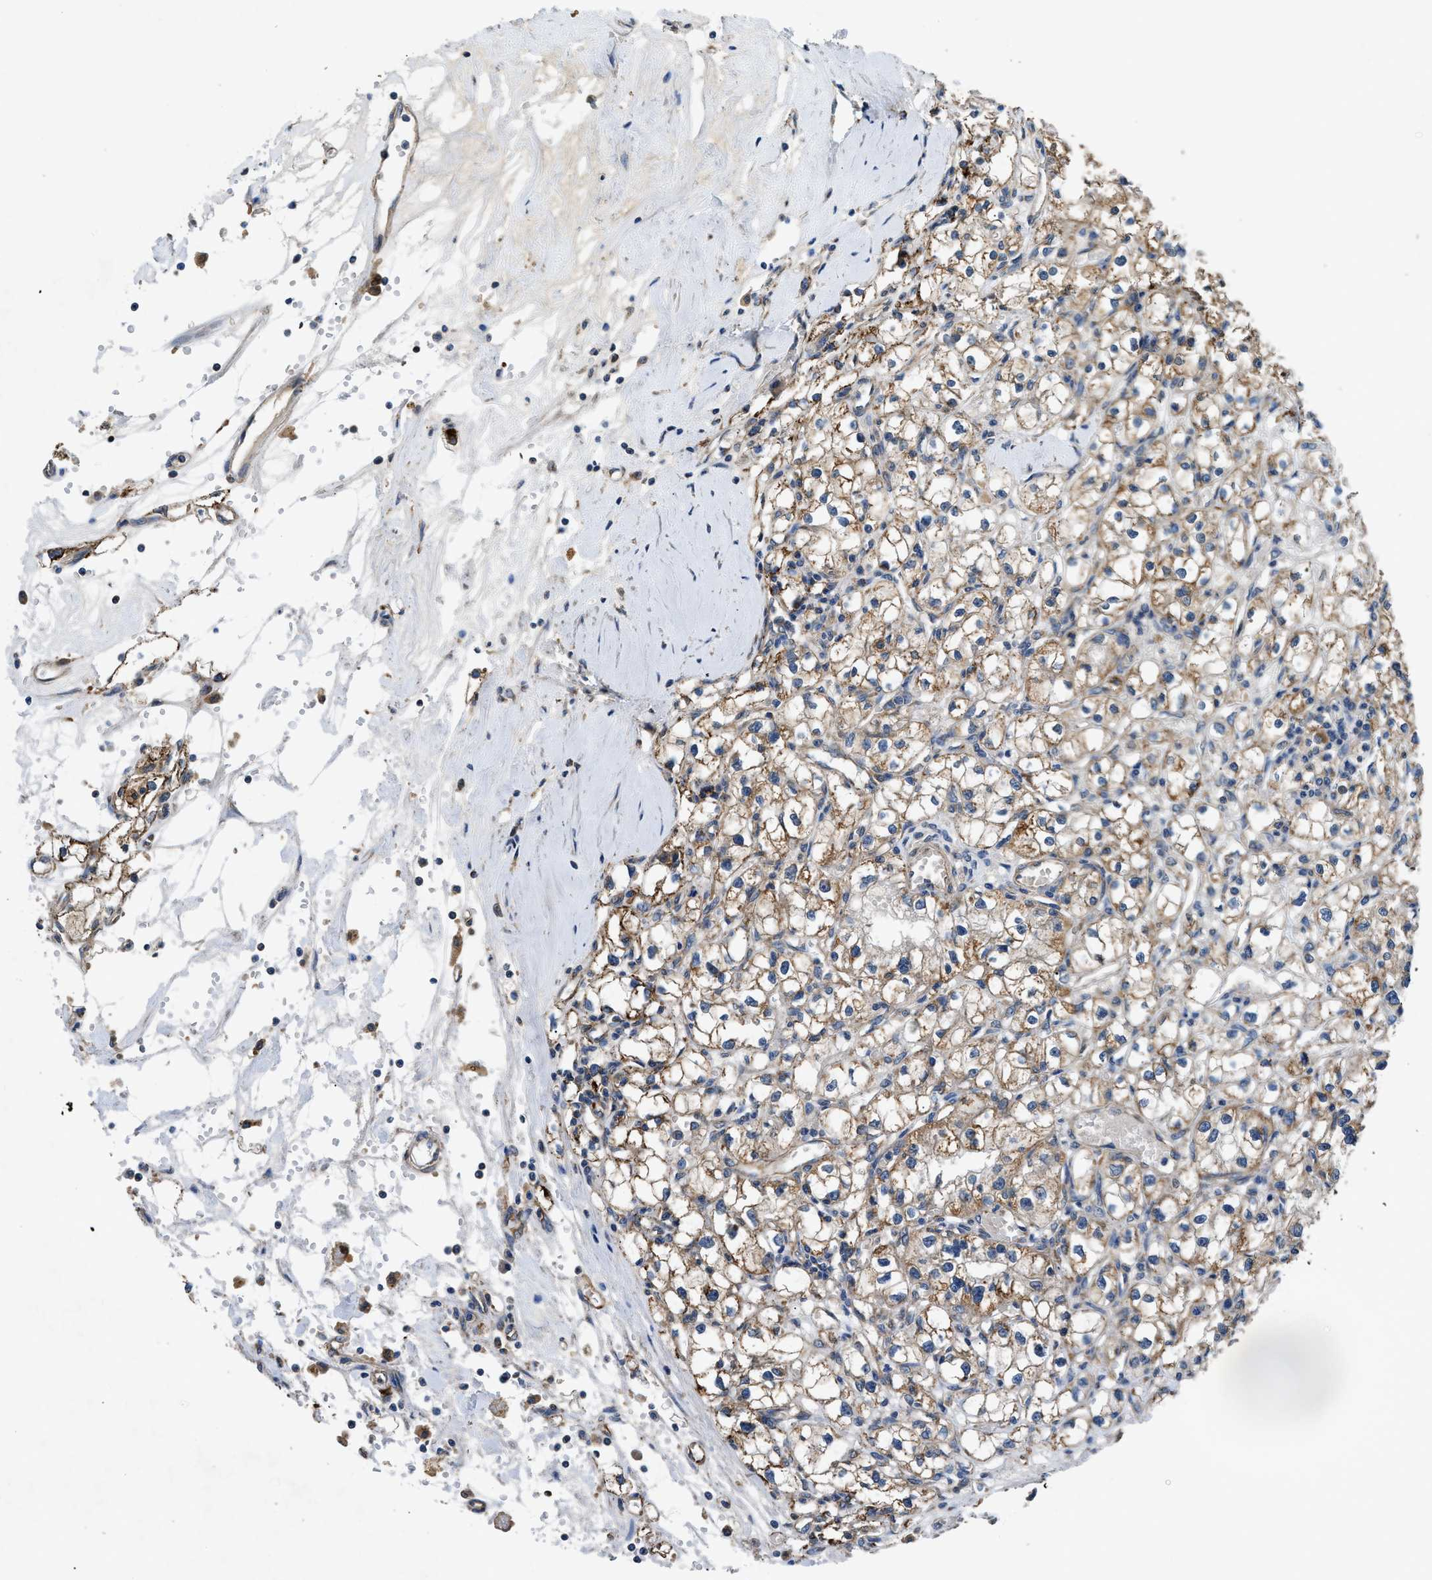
{"staining": {"intensity": "moderate", "quantity": ">75%", "location": "cytoplasmic/membranous"}, "tissue": "renal cancer", "cell_type": "Tumor cells", "image_type": "cancer", "snomed": [{"axis": "morphology", "description": "Adenocarcinoma, NOS"}, {"axis": "topography", "description": "Kidney"}], "caption": "Moderate cytoplasmic/membranous positivity is identified in about >75% of tumor cells in renal cancer (adenocarcinoma). (DAB (3,3'-diaminobenzidine) IHC, brown staining for protein, blue staining for nuclei).", "gene": "CDK15", "patient": {"sex": "male", "age": 56}}